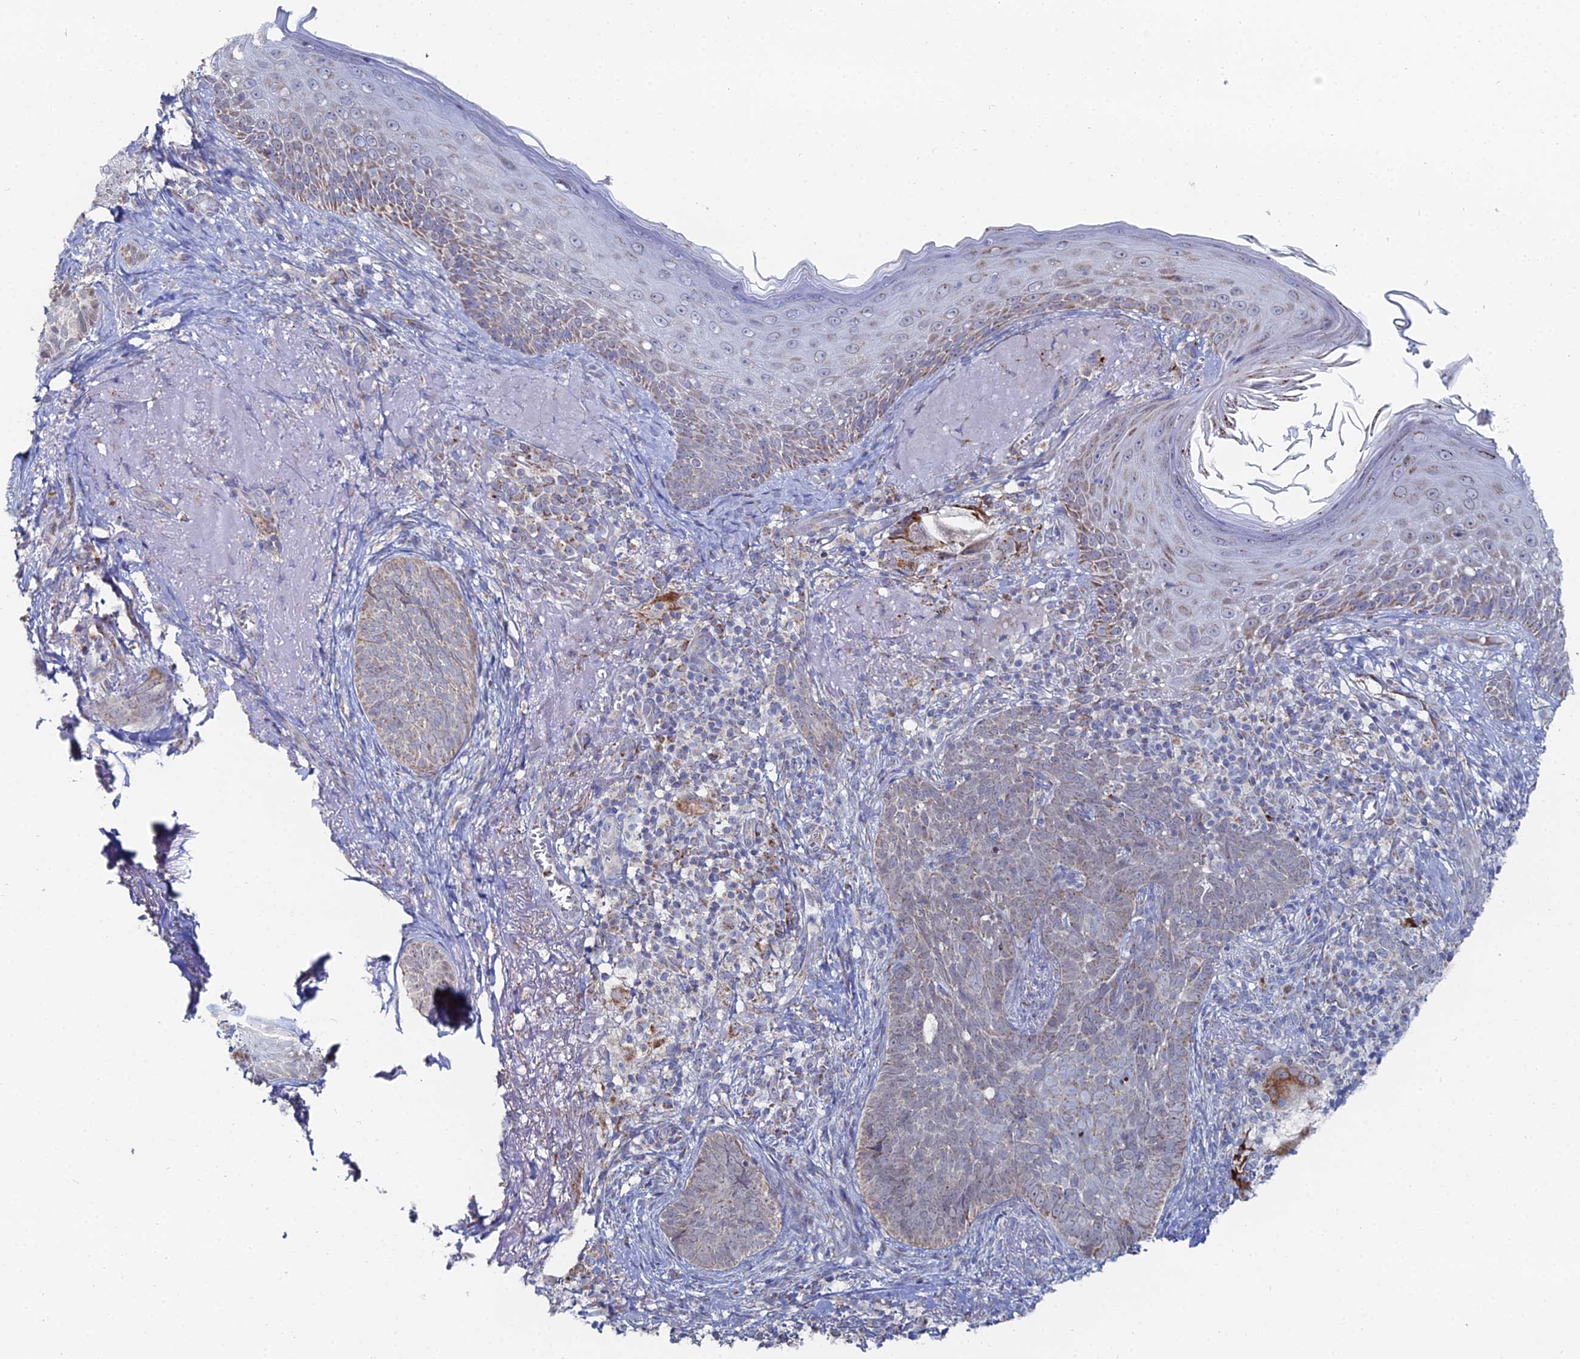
{"staining": {"intensity": "weak", "quantity": "<25%", "location": "cytoplasmic/membranous"}, "tissue": "skin cancer", "cell_type": "Tumor cells", "image_type": "cancer", "snomed": [{"axis": "morphology", "description": "Basal cell carcinoma"}, {"axis": "topography", "description": "Skin"}], "caption": "IHC photomicrograph of neoplastic tissue: skin cancer (basal cell carcinoma) stained with DAB (3,3'-diaminobenzidine) shows no significant protein expression in tumor cells.", "gene": "MPC1", "patient": {"sex": "female", "age": 76}}